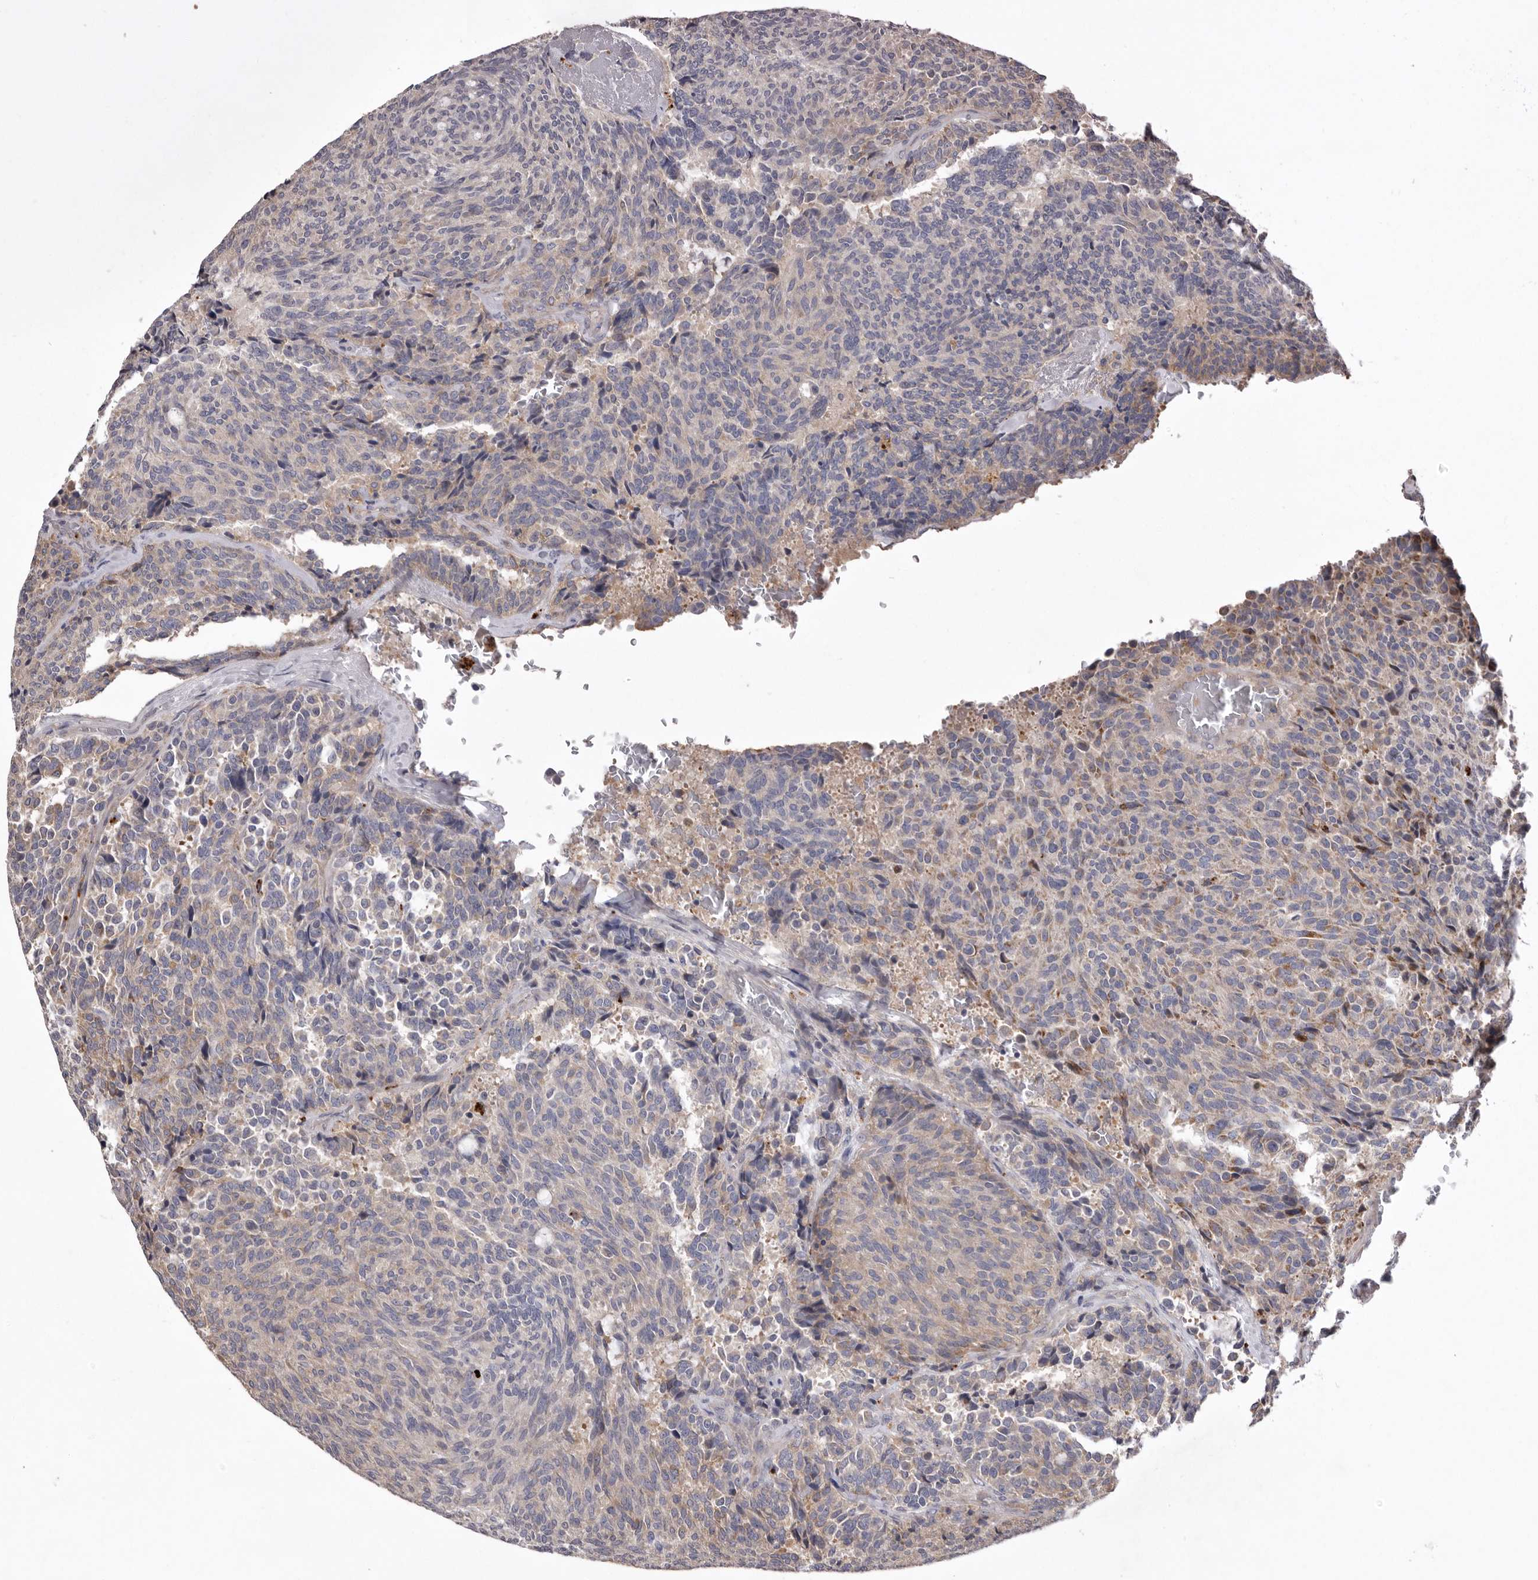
{"staining": {"intensity": "negative", "quantity": "none", "location": "none"}, "tissue": "carcinoid", "cell_type": "Tumor cells", "image_type": "cancer", "snomed": [{"axis": "morphology", "description": "Carcinoid, malignant, NOS"}, {"axis": "topography", "description": "Pancreas"}], "caption": "This is an immunohistochemistry (IHC) micrograph of malignant carcinoid. There is no expression in tumor cells.", "gene": "WDR47", "patient": {"sex": "female", "age": 54}}